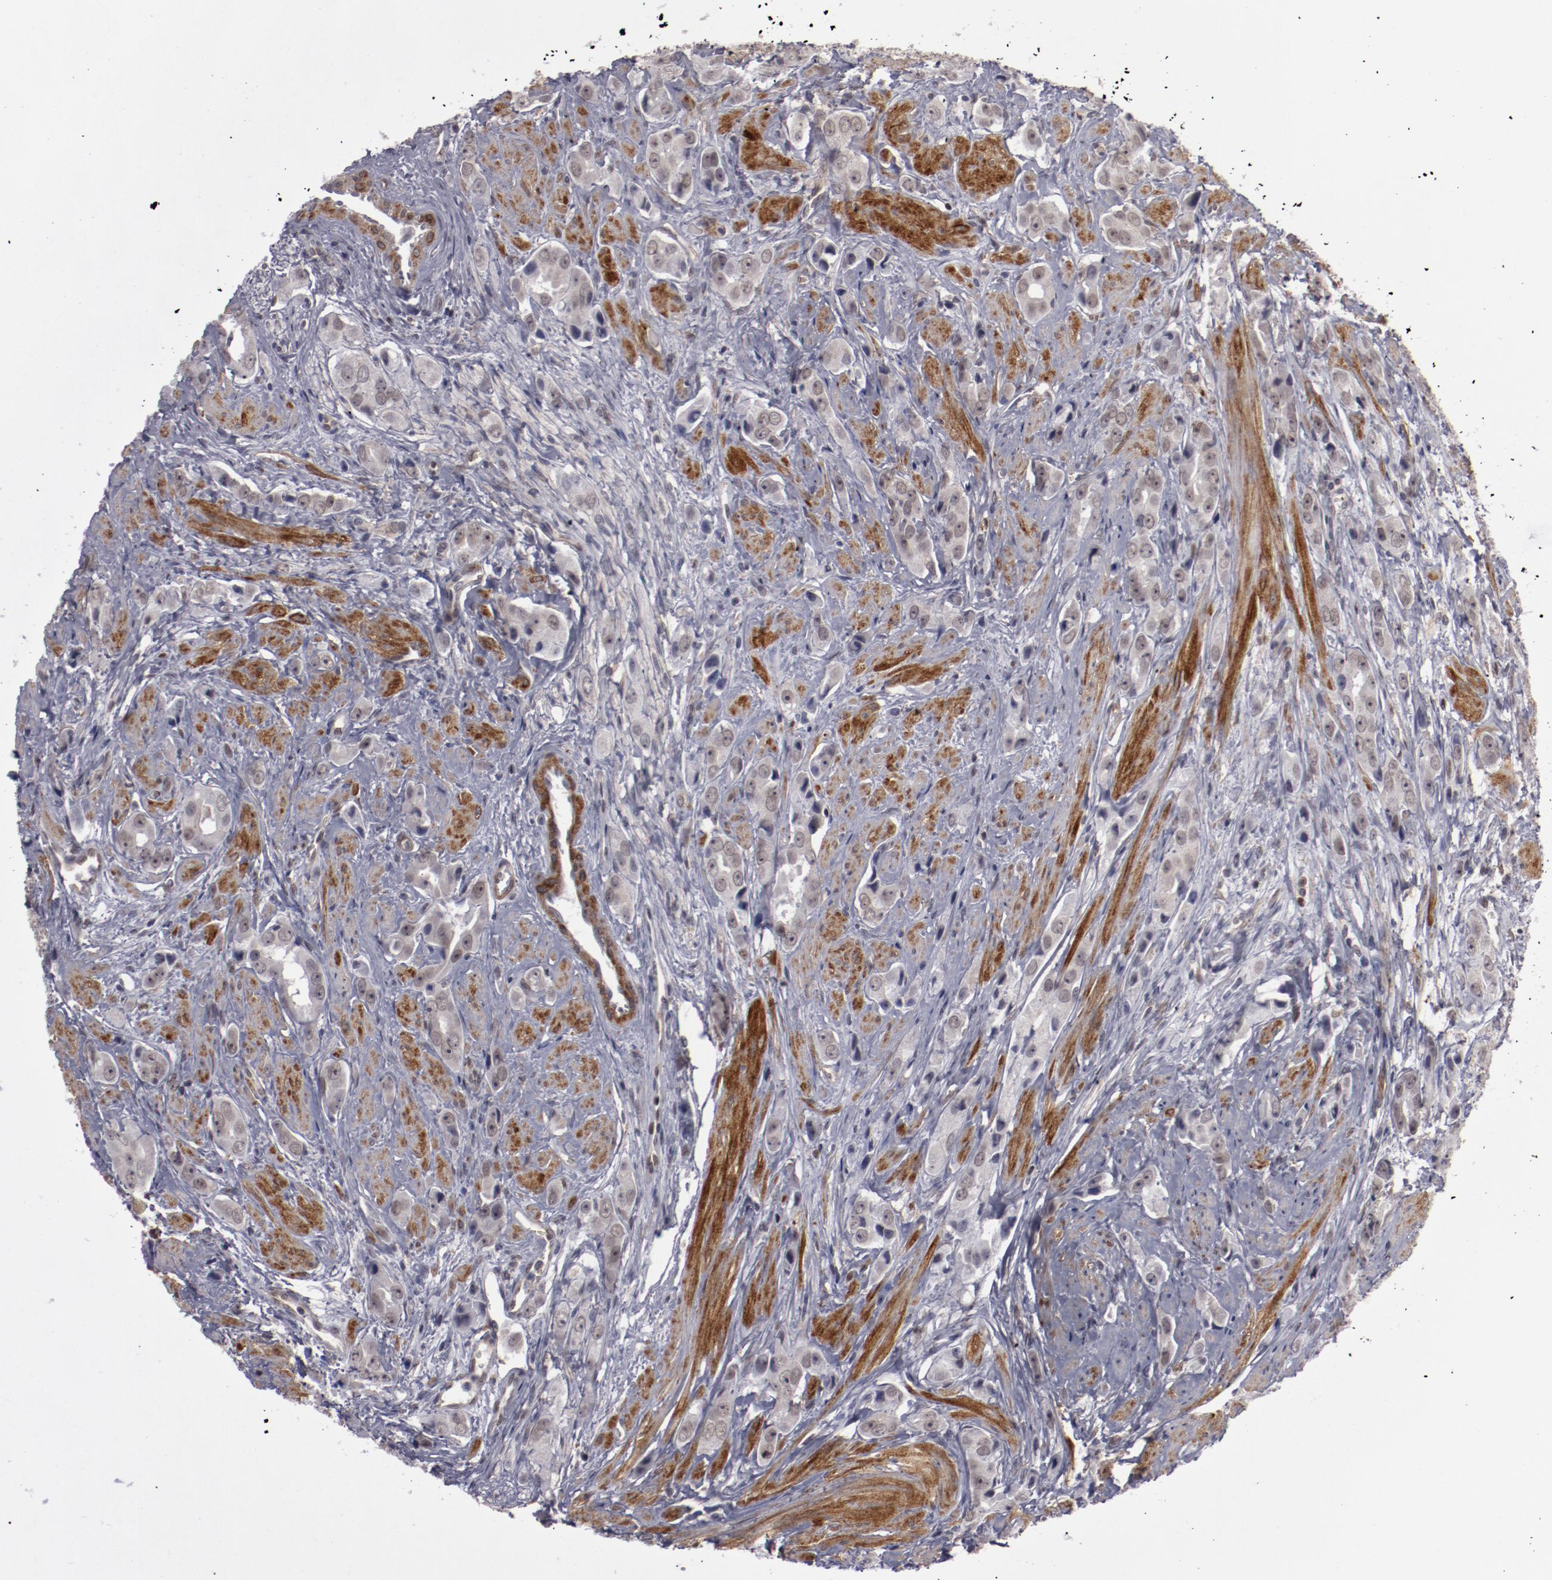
{"staining": {"intensity": "negative", "quantity": "none", "location": "none"}, "tissue": "prostate cancer", "cell_type": "Tumor cells", "image_type": "cancer", "snomed": [{"axis": "morphology", "description": "Adenocarcinoma, Medium grade"}, {"axis": "topography", "description": "Prostate"}], "caption": "An IHC histopathology image of adenocarcinoma (medium-grade) (prostate) is shown. There is no staining in tumor cells of adenocarcinoma (medium-grade) (prostate).", "gene": "LEF1", "patient": {"sex": "male", "age": 53}}